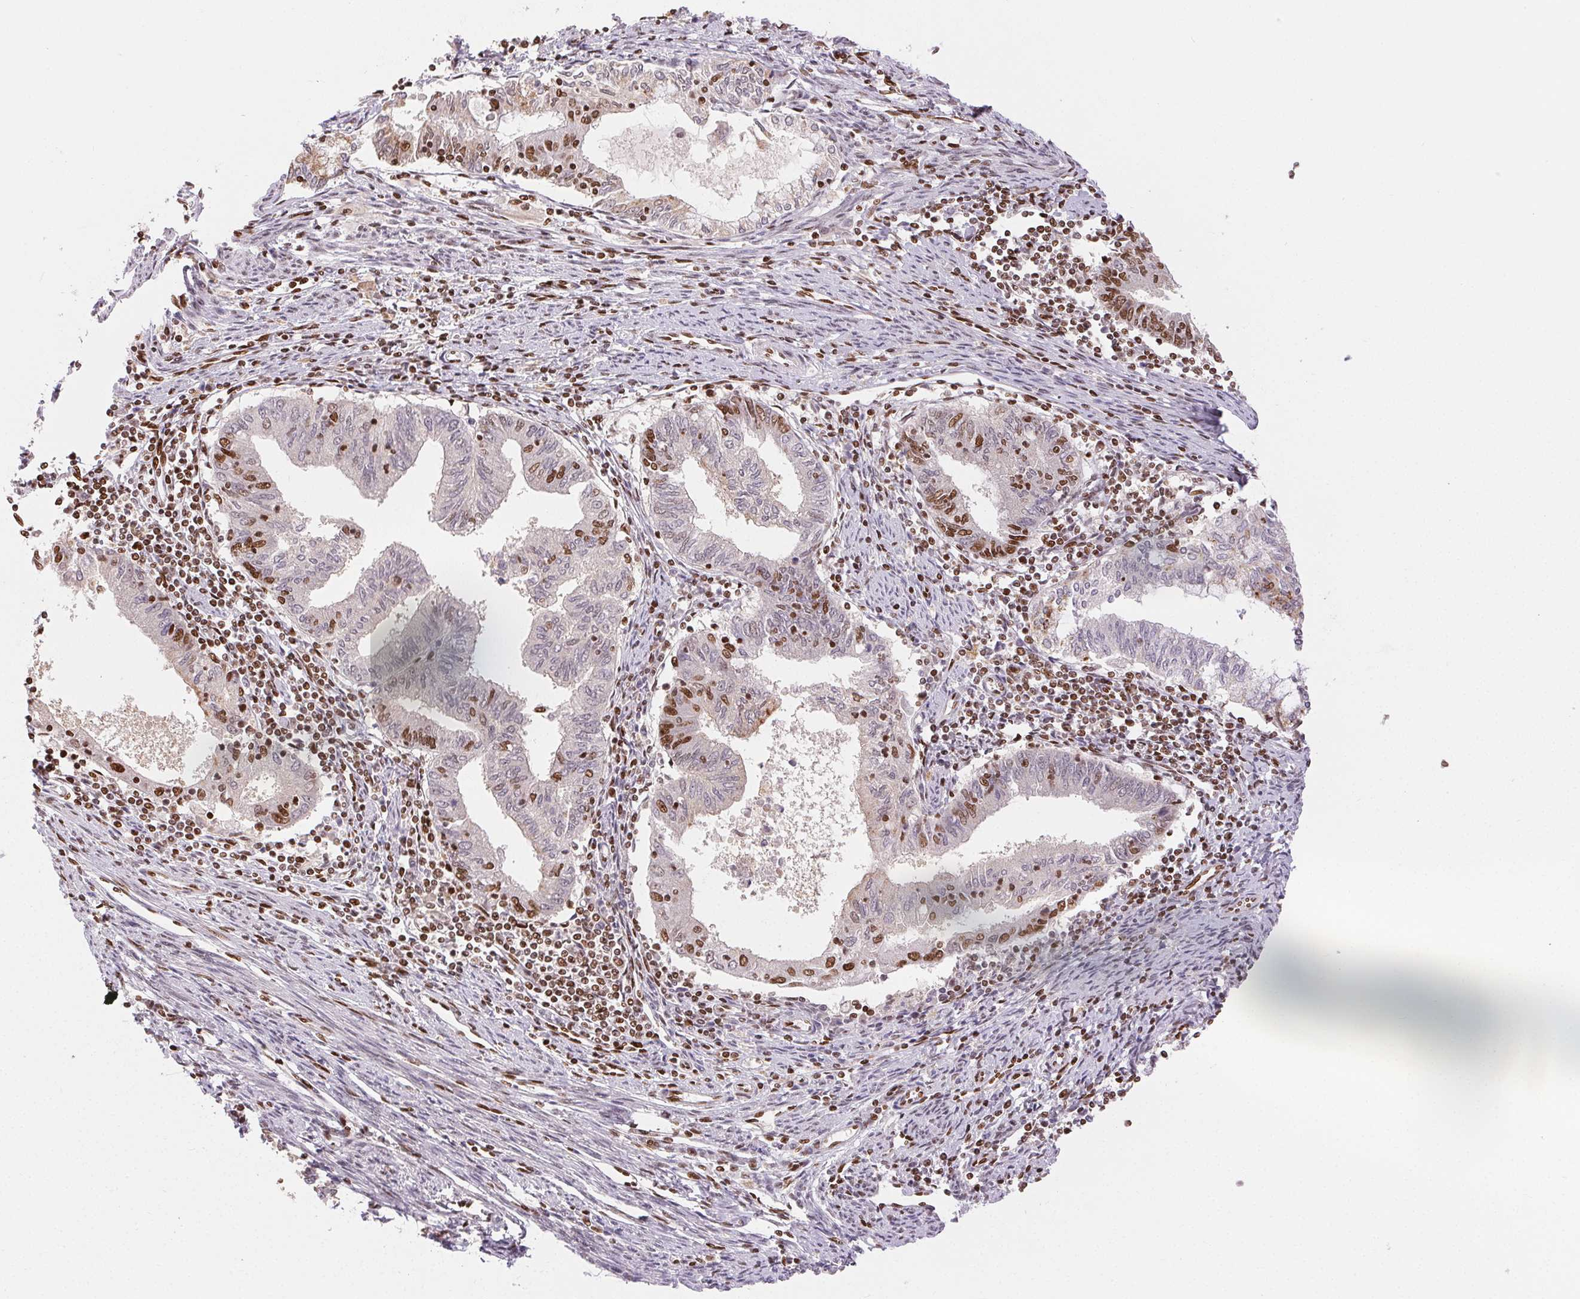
{"staining": {"intensity": "strong", "quantity": "25%-75%", "location": "nuclear"}, "tissue": "endometrial cancer", "cell_type": "Tumor cells", "image_type": "cancer", "snomed": [{"axis": "morphology", "description": "Adenocarcinoma, NOS"}, {"axis": "topography", "description": "Endometrium"}], "caption": "An immunohistochemistry (IHC) image of neoplastic tissue is shown. Protein staining in brown highlights strong nuclear positivity in endometrial cancer within tumor cells.", "gene": "ZNF80", "patient": {"sex": "female", "age": 79}}